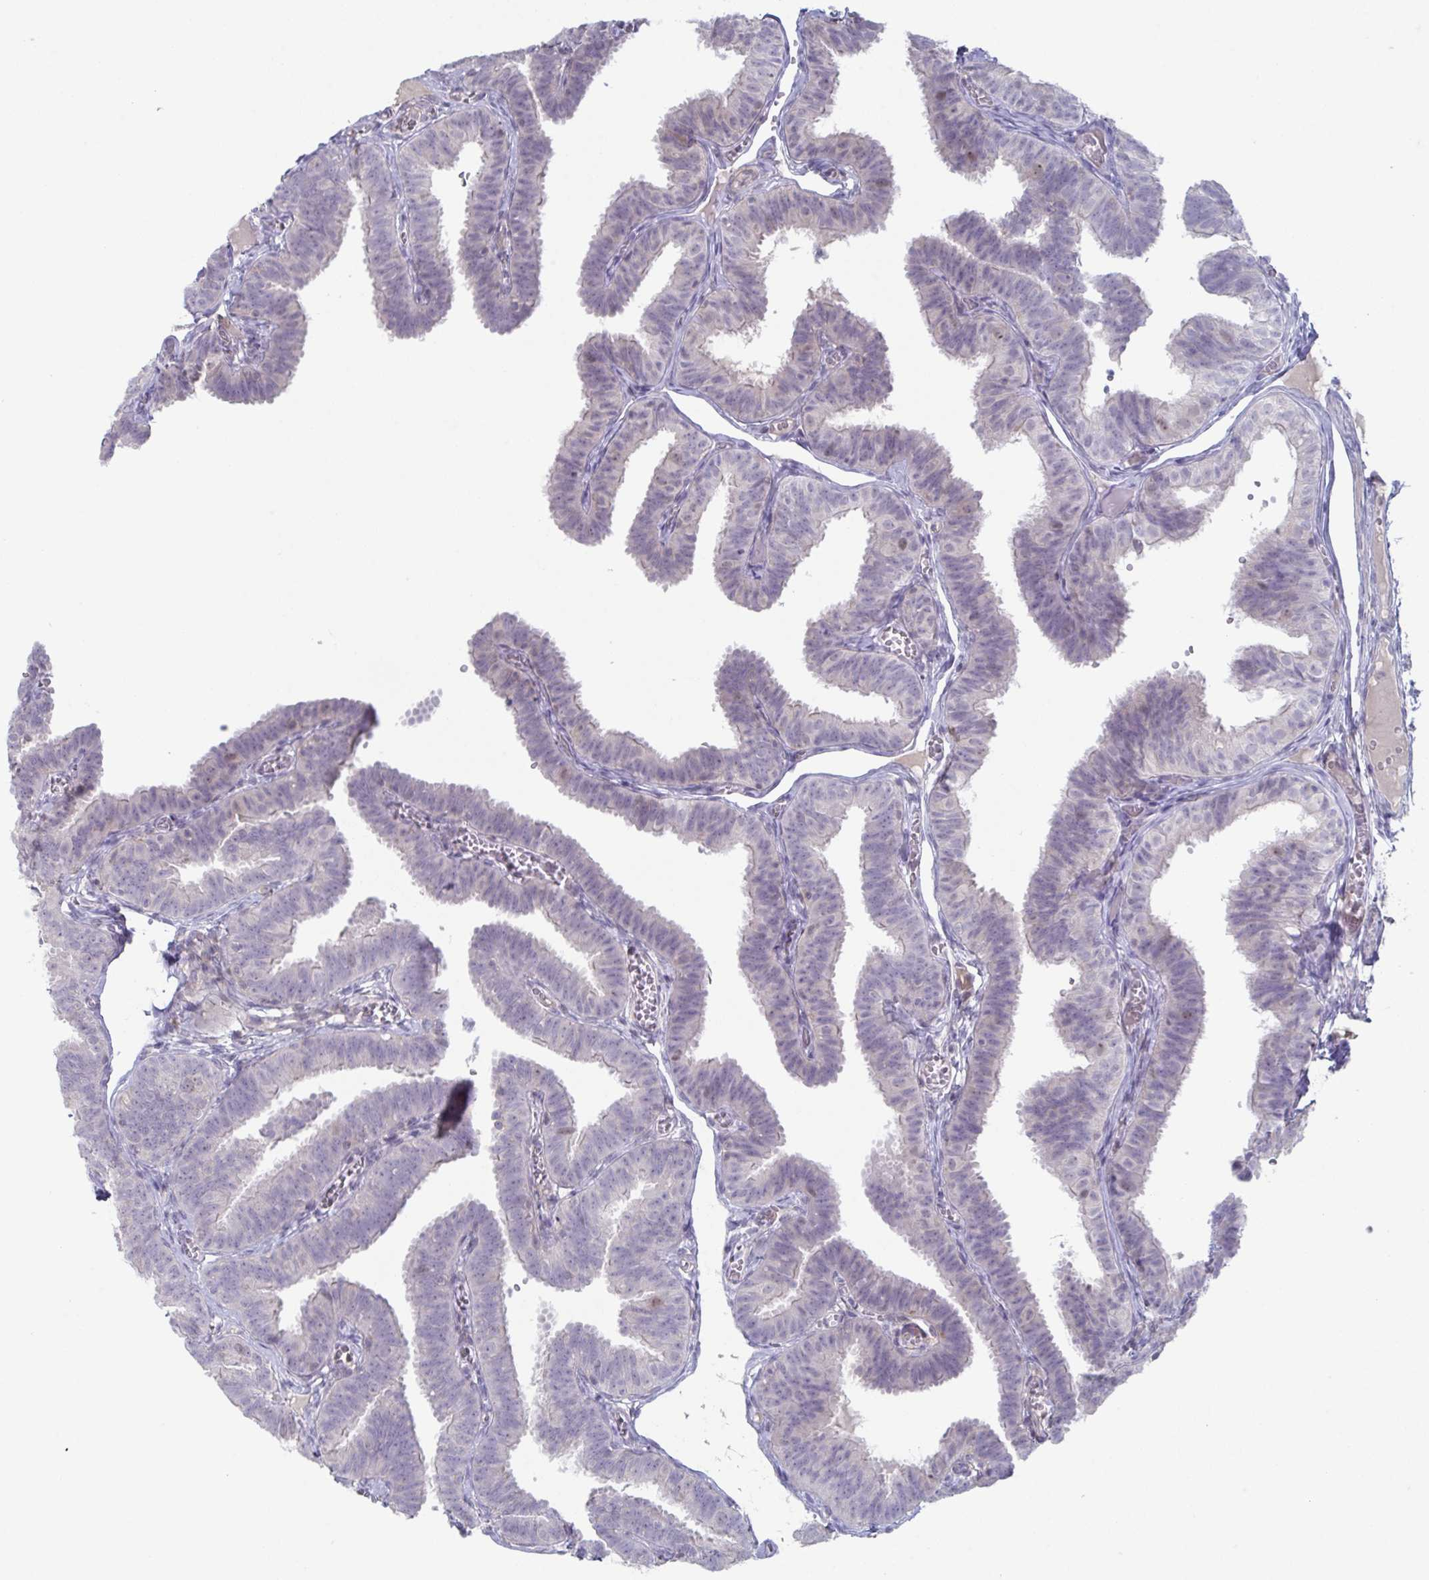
{"staining": {"intensity": "negative", "quantity": "none", "location": "none"}, "tissue": "fallopian tube", "cell_type": "Glandular cells", "image_type": "normal", "snomed": [{"axis": "morphology", "description": "Normal tissue, NOS"}, {"axis": "topography", "description": "Fallopian tube"}], "caption": "An IHC micrograph of normal fallopian tube is shown. There is no staining in glandular cells of fallopian tube.", "gene": "STK26", "patient": {"sex": "female", "age": 25}}